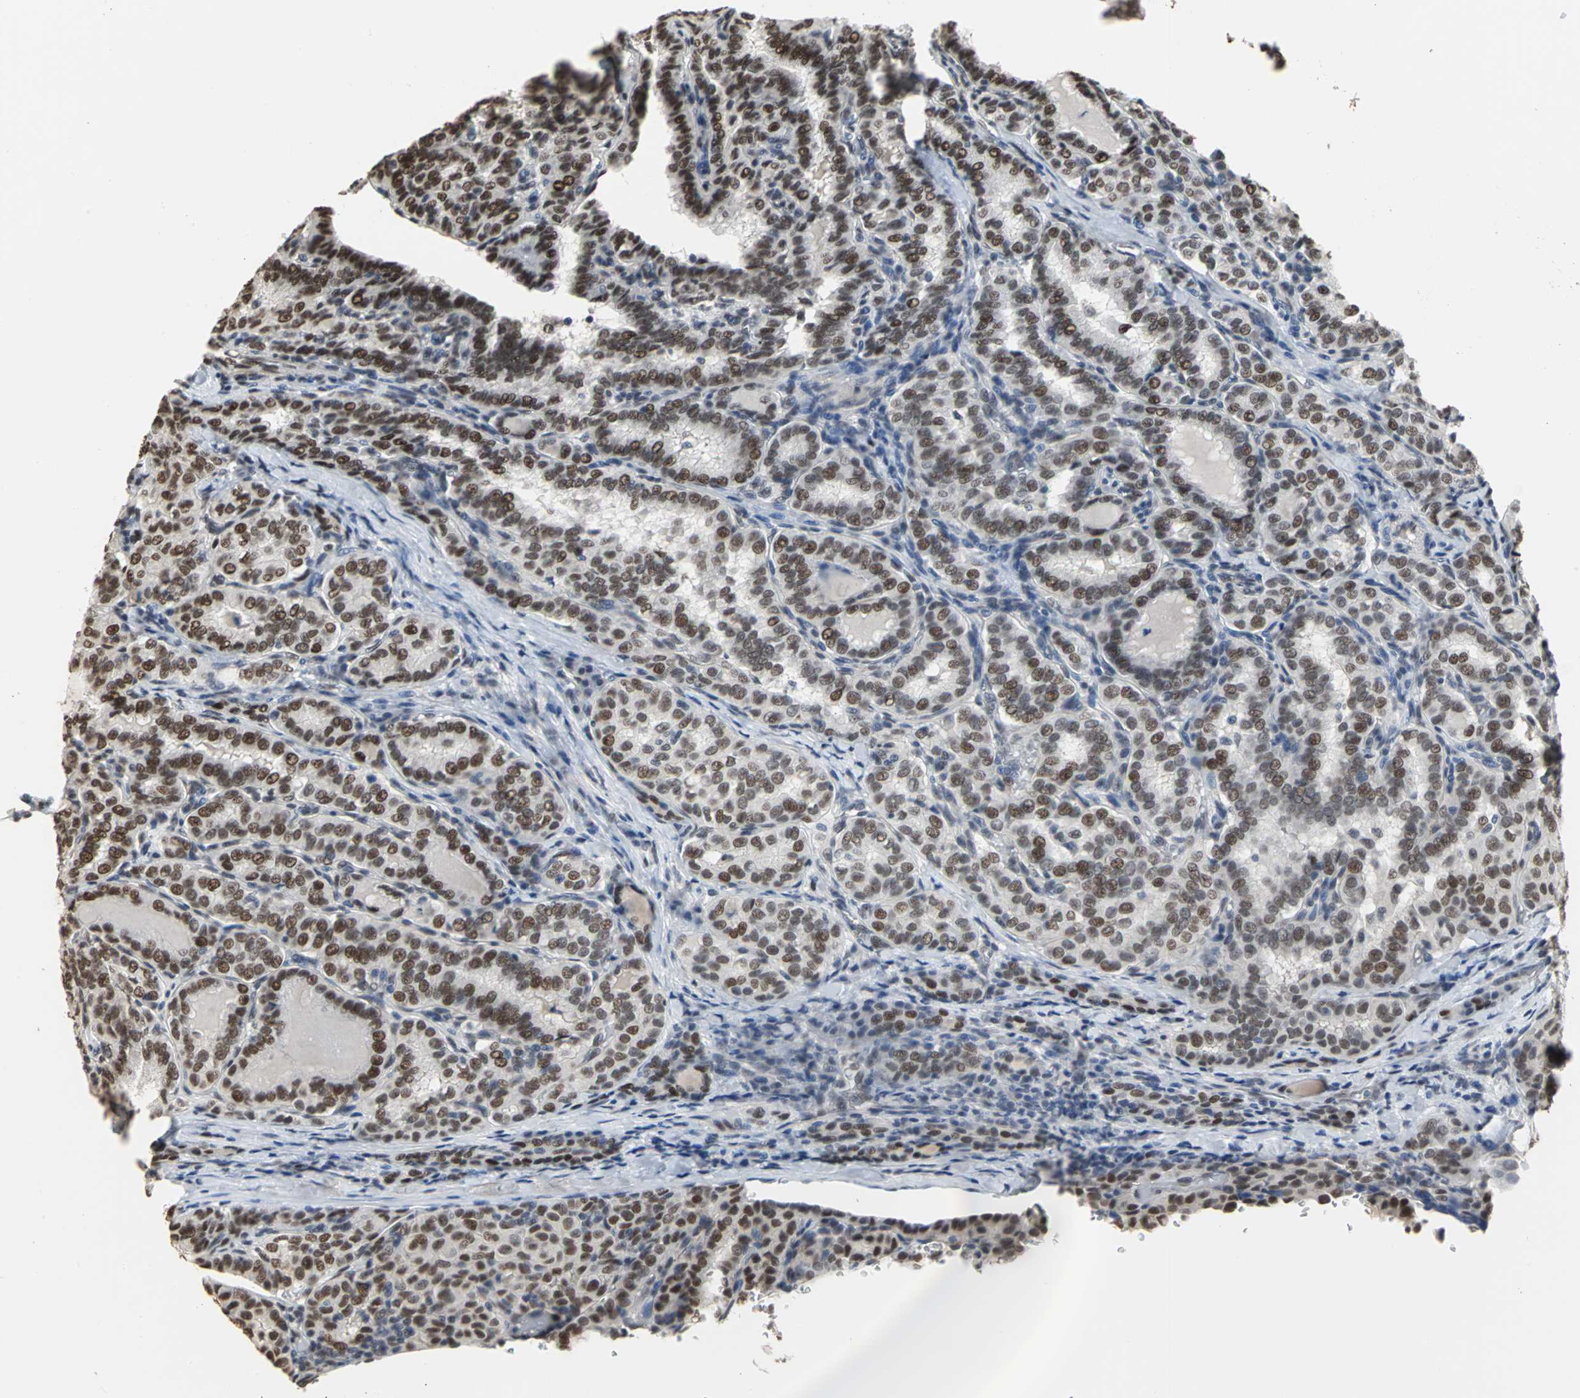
{"staining": {"intensity": "strong", "quantity": ">75%", "location": "nuclear"}, "tissue": "thyroid cancer", "cell_type": "Tumor cells", "image_type": "cancer", "snomed": [{"axis": "morphology", "description": "Normal tissue, NOS"}, {"axis": "morphology", "description": "Papillary adenocarcinoma, NOS"}, {"axis": "topography", "description": "Thyroid gland"}], "caption": "Thyroid cancer (papillary adenocarcinoma) tissue exhibits strong nuclear expression in approximately >75% of tumor cells, visualized by immunohistochemistry.", "gene": "CCDC88C", "patient": {"sex": "female", "age": 30}}